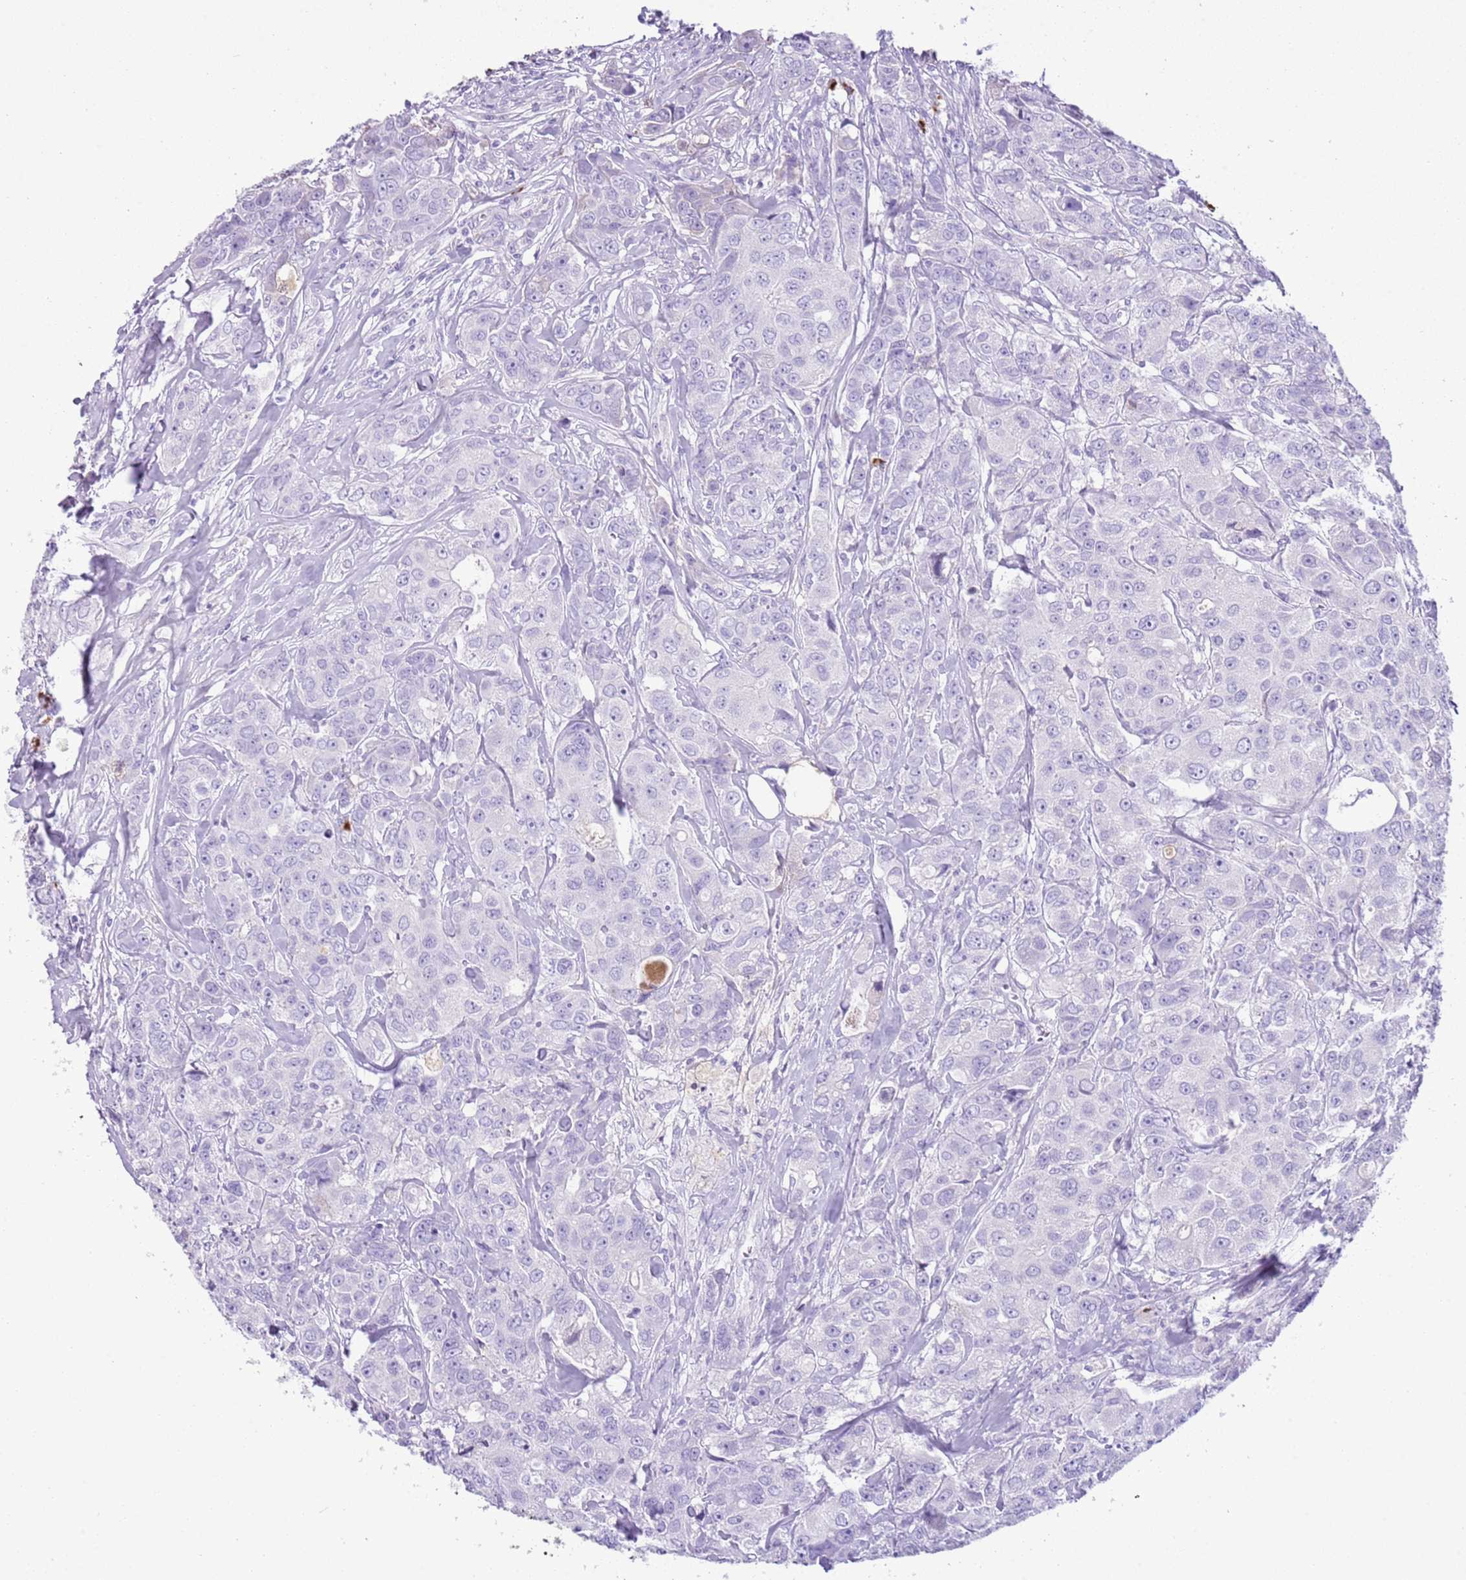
{"staining": {"intensity": "negative", "quantity": "none", "location": "none"}, "tissue": "breast cancer", "cell_type": "Tumor cells", "image_type": "cancer", "snomed": [{"axis": "morphology", "description": "Duct carcinoma"}, {"axis": "topography", "description": "Breast"}], "caption": "Photomicrograph shows no protein expression in tumor cells of breast invasive ductal carcinoma tissue.", "gene": "IGKV3D-11", "patient": {"sex": "female", "age": 43}}